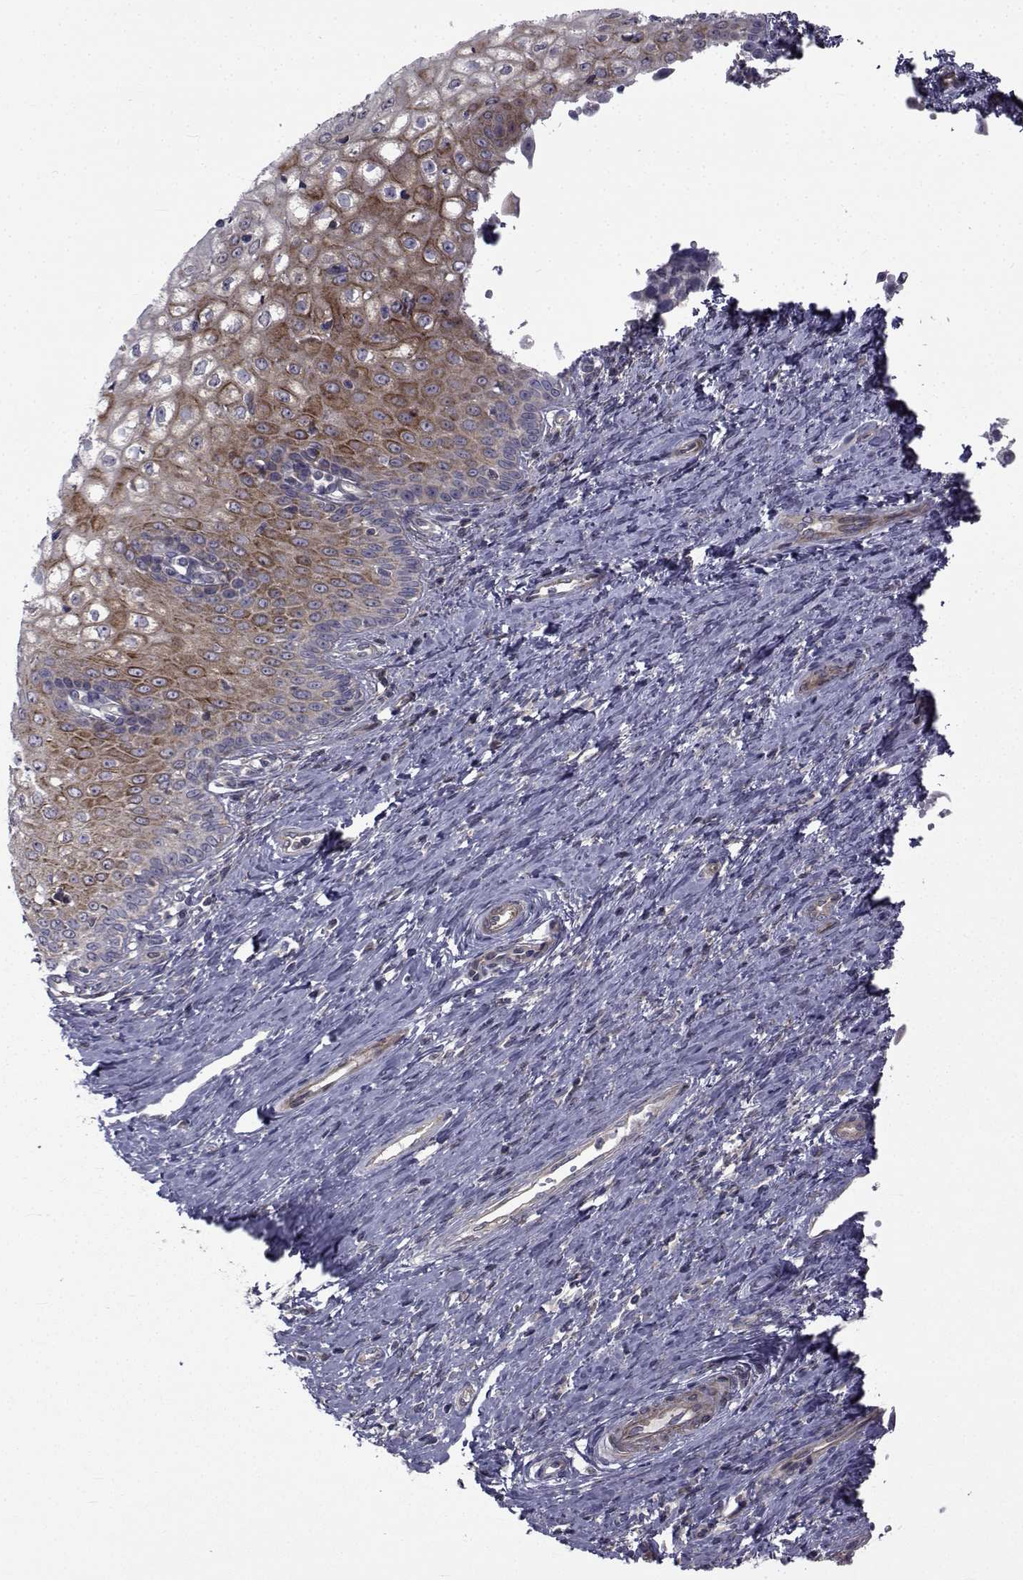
{"staining": {"intensity": "moderate", "quantity": "<25%", "location": "cytoplasmic/membranous"}, "tissue": "cervical cancer", "cell_type": "Tumor cells", "image_type": "cancer", "snomed": [{"axis": "morphology", "description": "Squamous cell carcinoma, NOS"}, {"axis": "topography", "description": "Cervix"}], "caption": "Moderate cytoplasmic/membranous staining for a protein is seen in approximately <25% of tumor cells of squamous cell carcinoma (cervical) using IHC.", "gene": "CFAP74", "patient": {"sex": "female", "age": 26}}